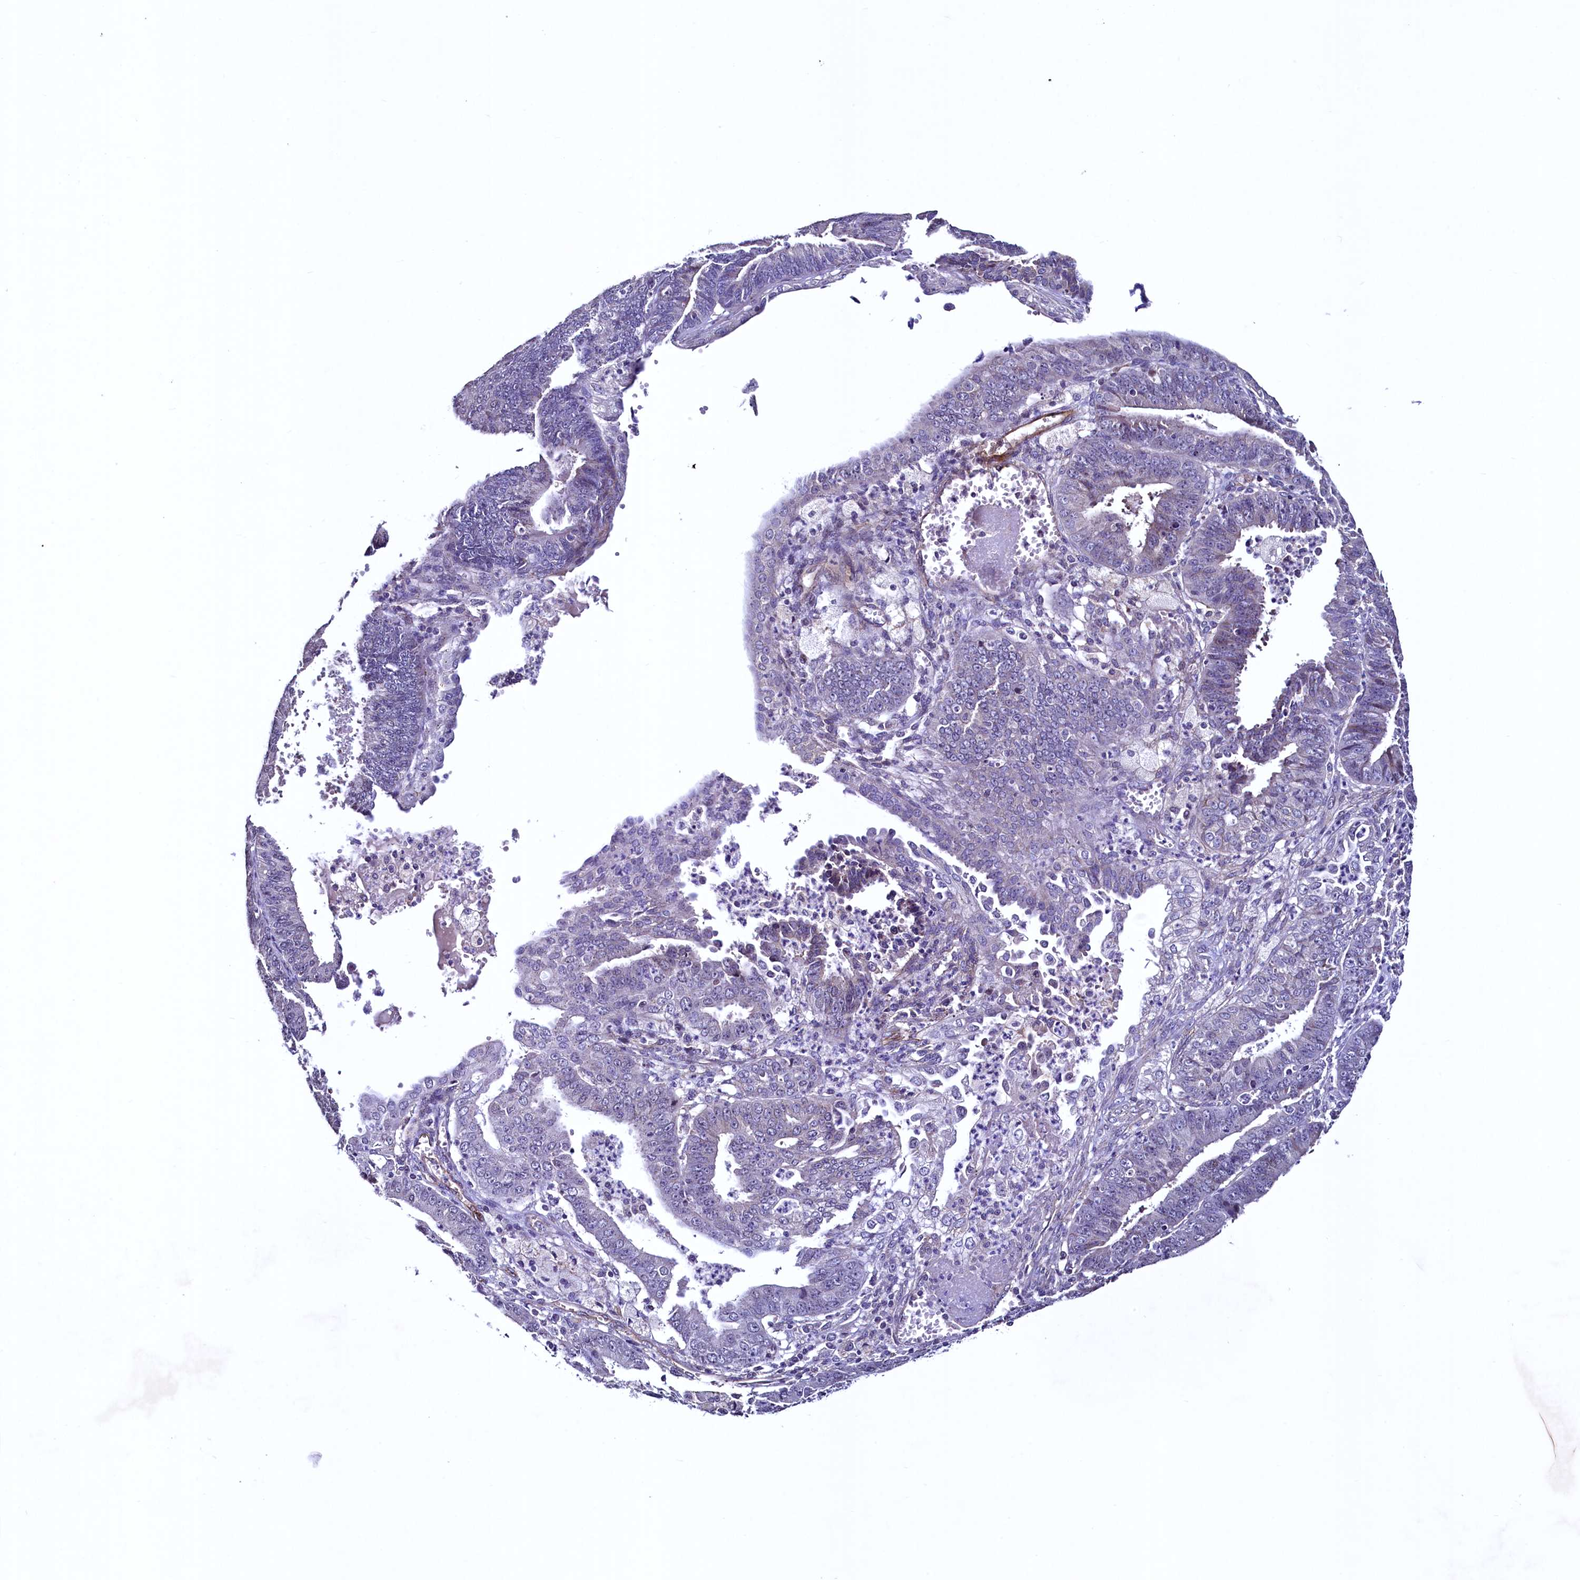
{"staining": {"intensity": "weak", "quantity": "<25%", "location": "cytoplasmic/membranous"}, "tissue": "endometrial cancer", "cell_type": "Tumor cells", "image_type": "cancer", "snomed": [{"axis": "morphology", "description": "Adenocarcinoma, NOS"}, {"axis": "topography", "description": "Endometrium"}], "caption": "This is a image of immunohistochemistry (IHC) staining of endometrial adenocarcinoma, which shows no expression in tumor cells.", "gene": "PALM", "patient": {"sex": "female", "age": 73}}